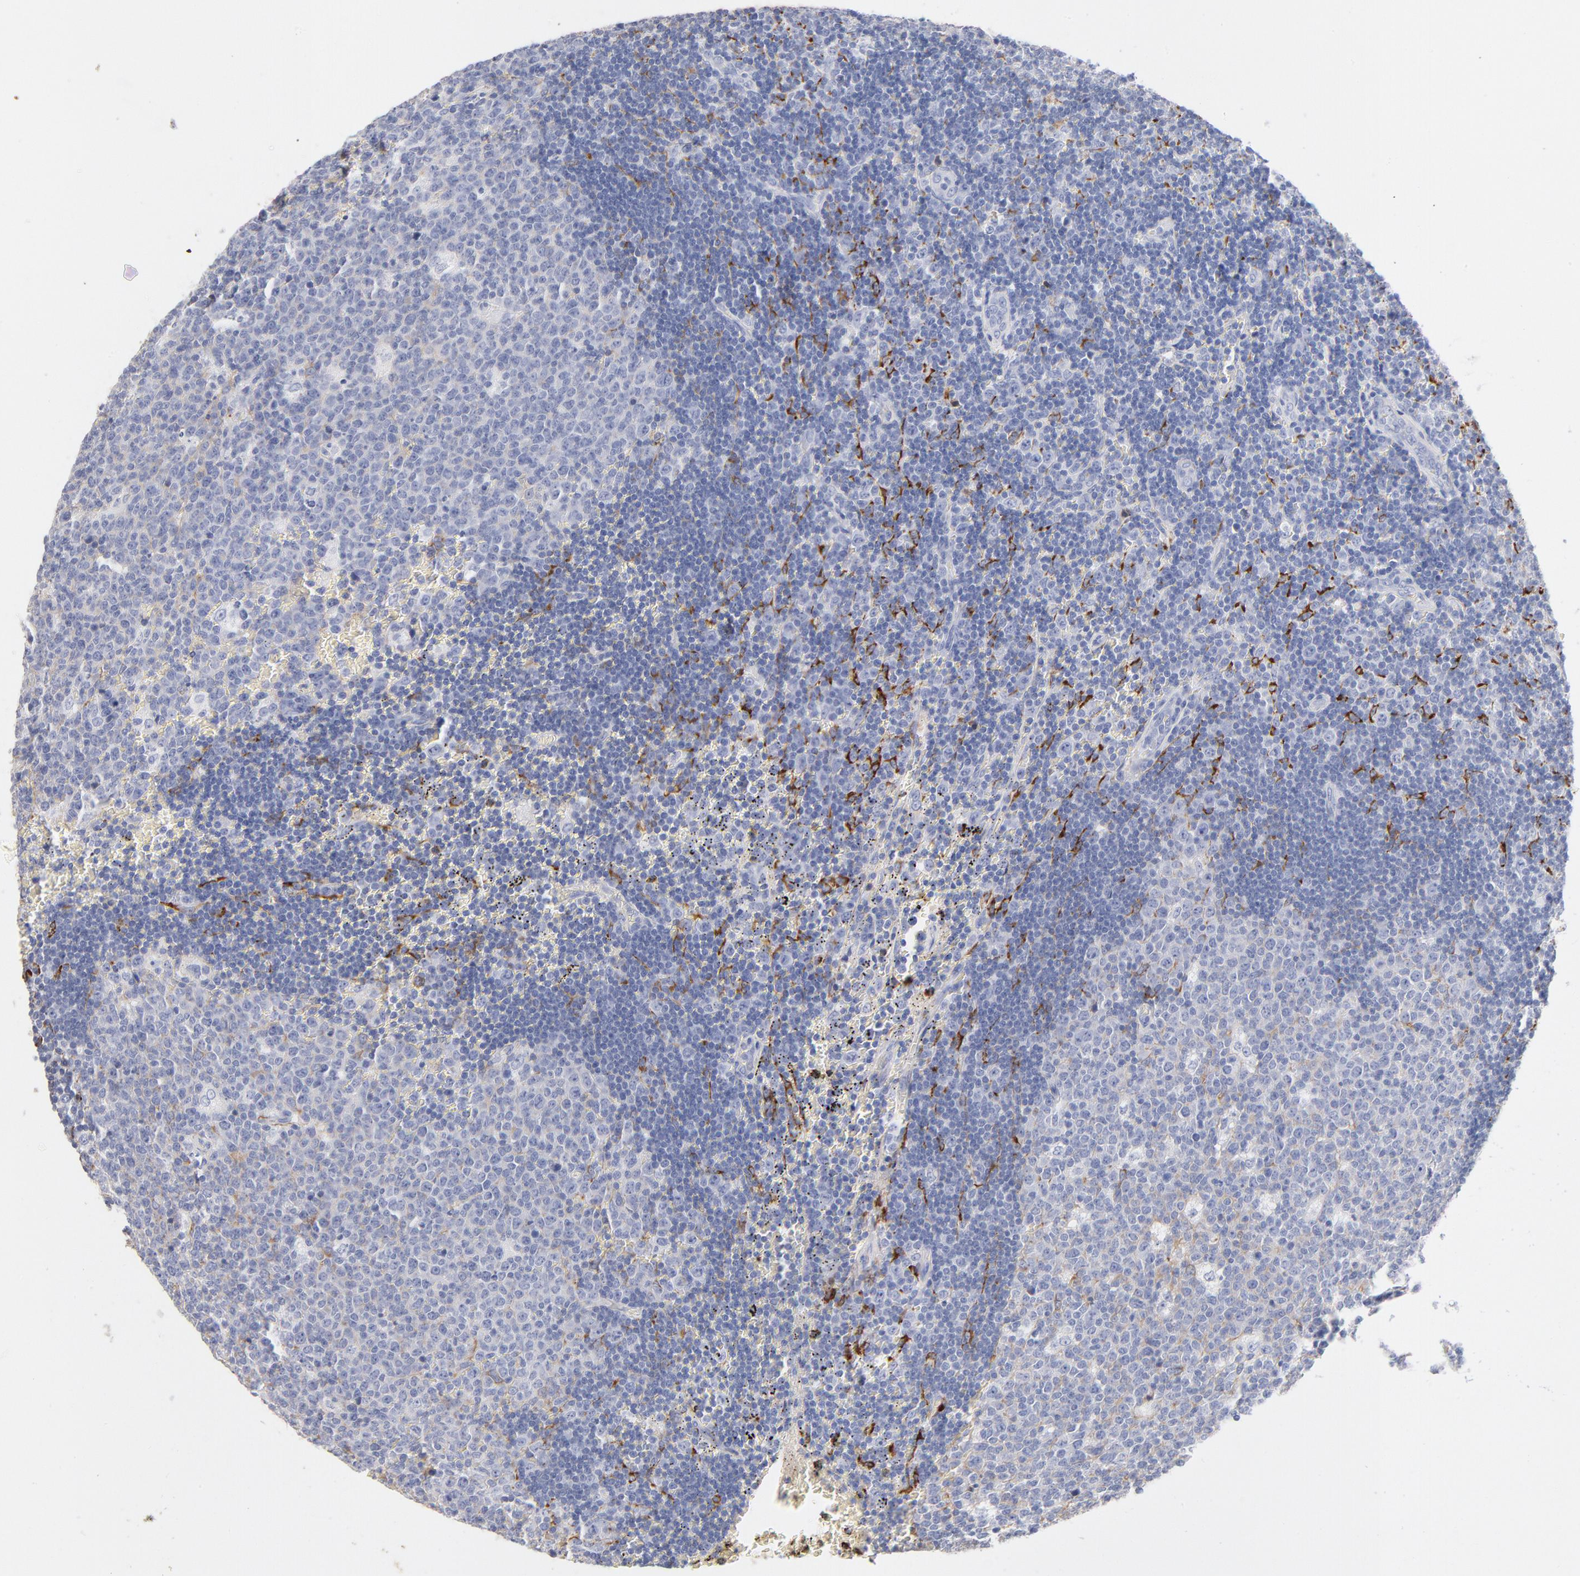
{"staining": {"intensity": "negative", "quantity": "none", "location": "none"}, "tissue": "lymph node", "cell_type": "Germinal center cells", "image_type": "normal", "snomed": [{"axis": "morphology", "description": "Normal tissue, NOS"}, {"axis": "topography", "description": "Lymph node"}, {"axis": "topography", "description": "Salivary gland"}], "caption": "The IHC histopathology image has no significant expression in germinal center cells of lymph node.", "gene": "C3", "patient": {"sex": "male", "age": 8}}